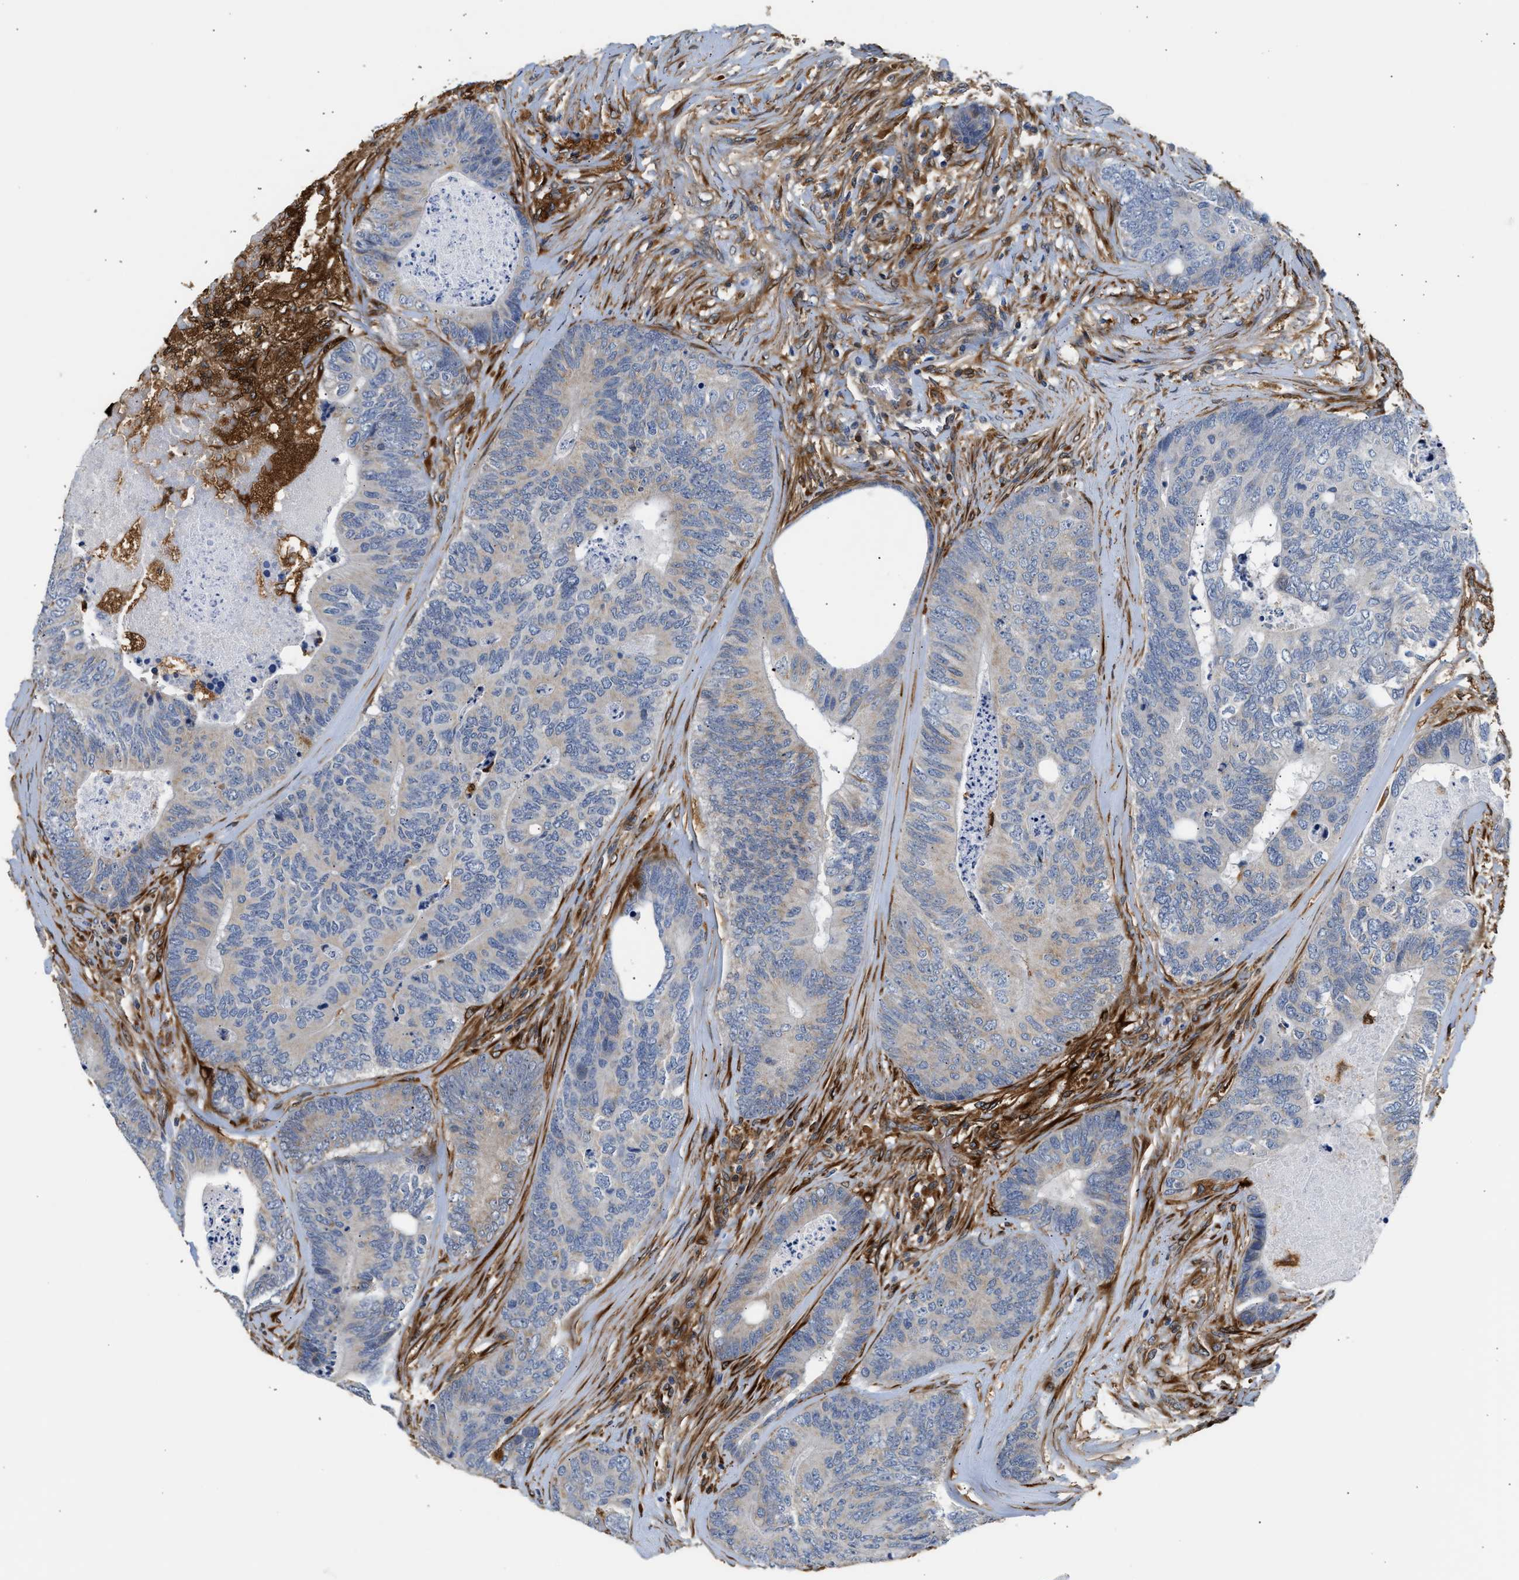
{"staining": {"intensity": "weak", "quantity": "<25%", "location": "cytoplasmic/membranous"}, "tissue": "colorectal cancer", "cell_type": "Tumor cells", "image_type": "cancer", "snomed": [{"axis": "morphology", "description": "Adenocarcinoma, NOS"}, {"axis": "topography", "description": "Colon"}], "caption": "An immunohistochemistry micrograph of colorectal cancer is shown. There is no staining in tumor cells of colorectal cancer.", "gene": "RAB31", "patient": {"sex": "female", "age": 67}}